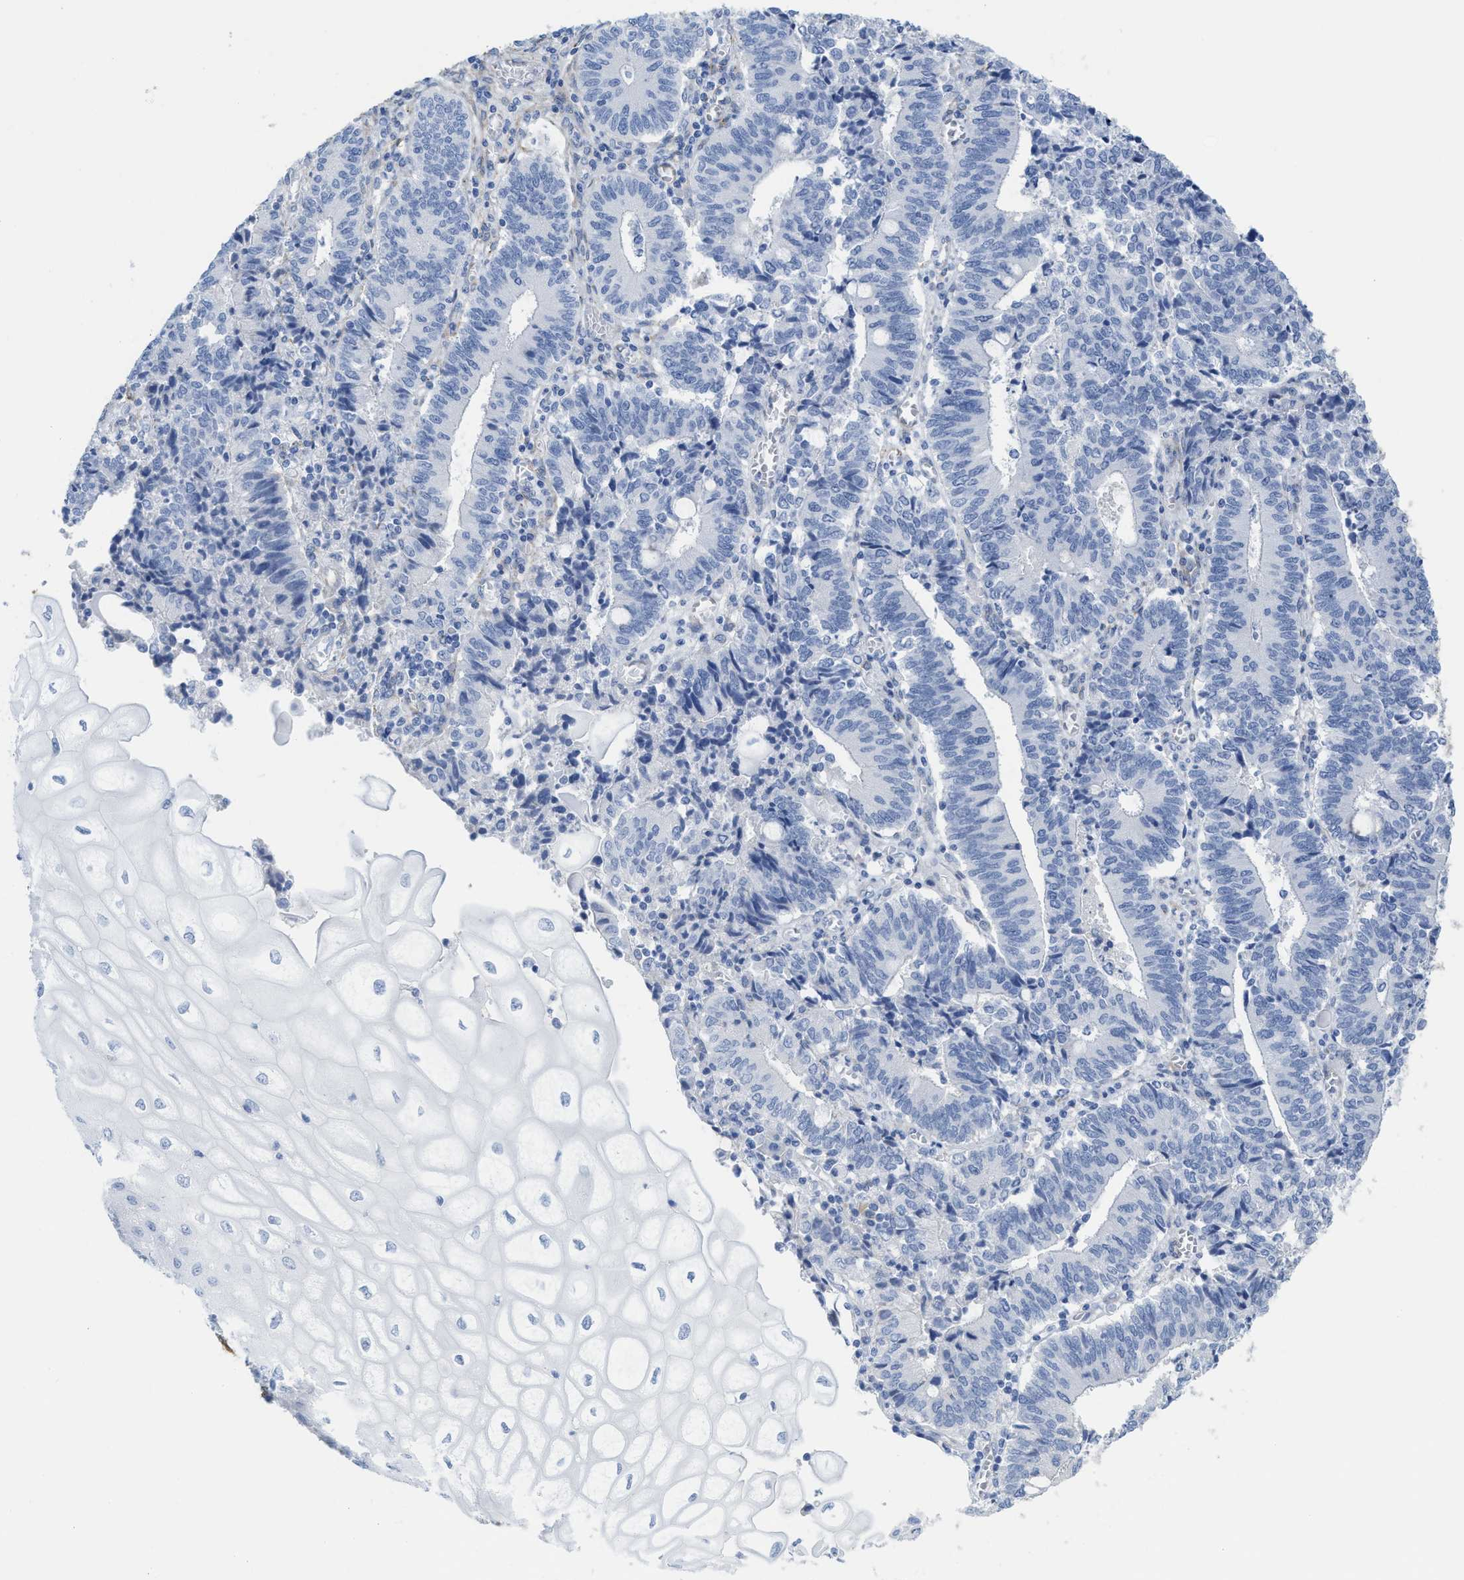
{"staining": {"intensity": "negative", "quantity": "none", "location": "none"}, "tissue": "cervical cancer", "cell_type": "Tumor cells", "image_type": "cancer", "snomed": [{"axis": "morphology", "description": "Adenocarcinoma, NOS"}, {"axis": "topography", "description": "Cervix"}], "caption": "An image of adenocarcinoma (cervical) stained for a protein demonstrates no brown staining in tumor cells. (DAB immunohistochemistry (IHC) with hematoxylin counter stain).", "gene": "TUB", "patient": {"sex": "female", "age": 44}}